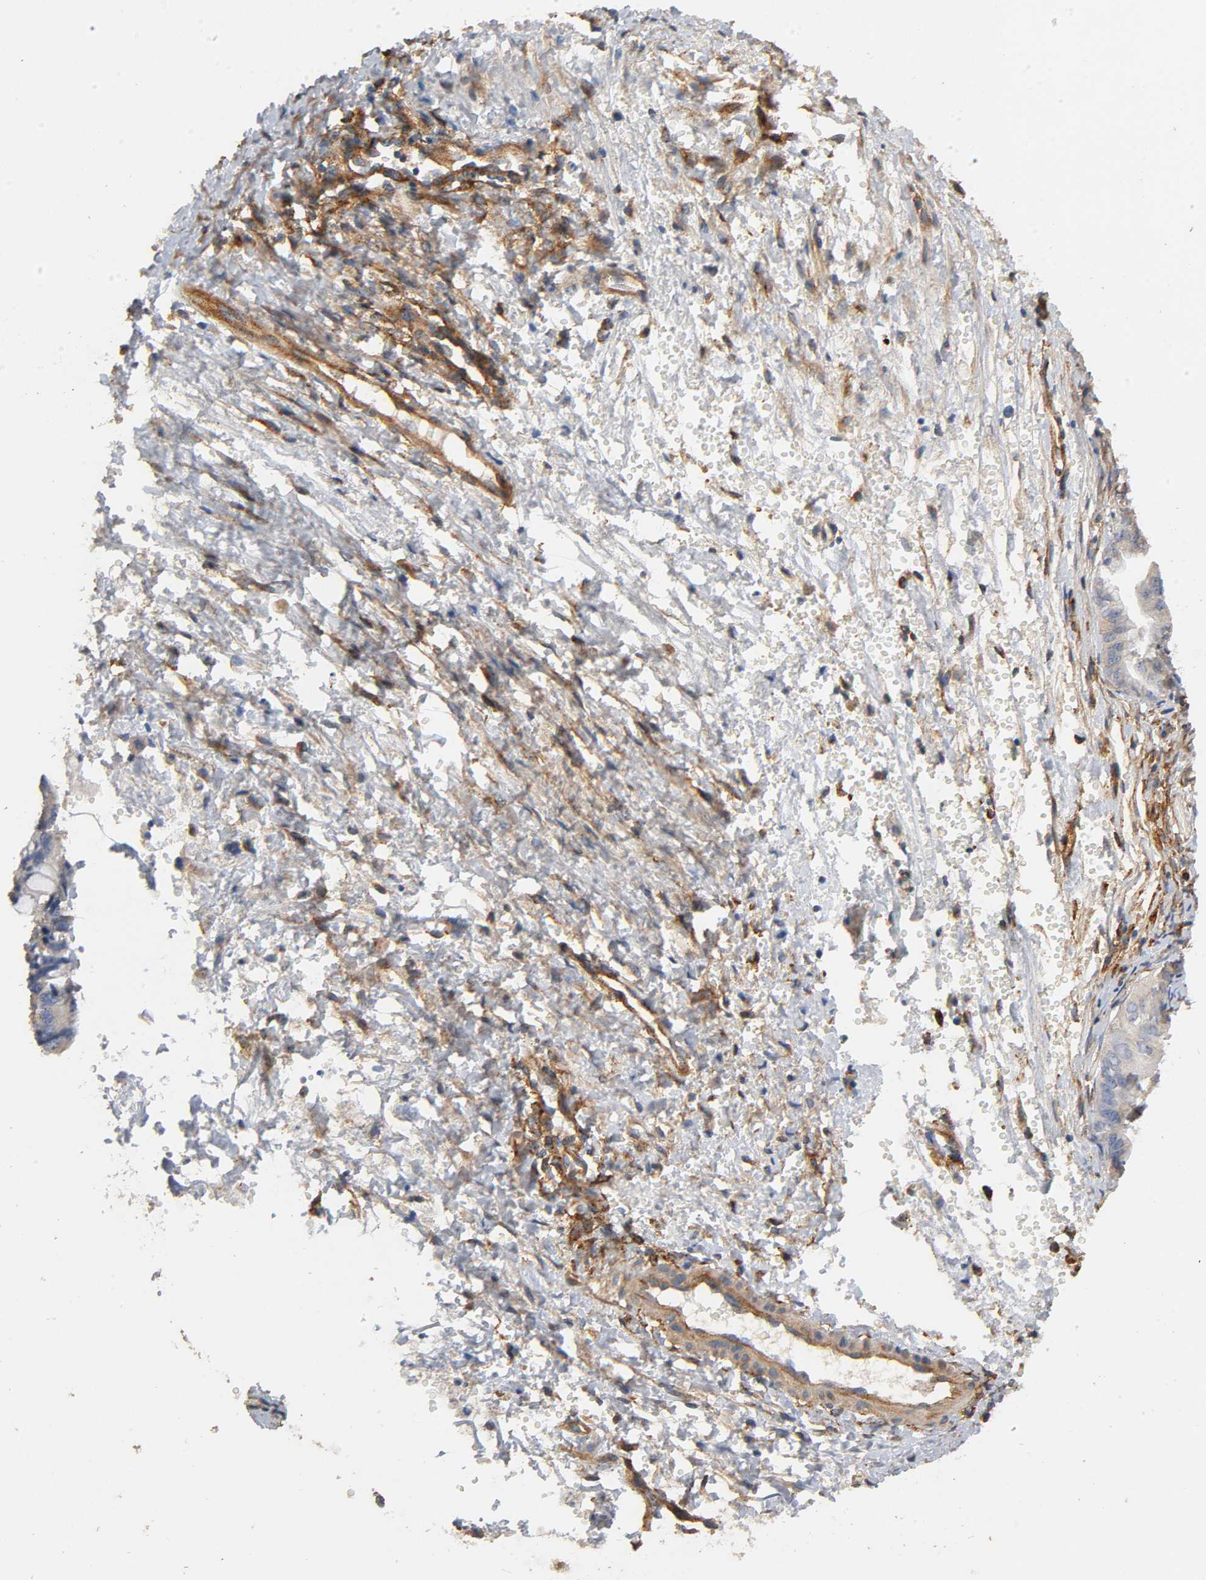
{"staining": {"intensity": "weak", "quantity": "<25%", "location": "cytoplasmic/membranous"}, "tissue": "ovarian cancer", "cell_type": "Tumor cells", "image_type": "cancer", "snomed": [{"axis": "morphology", "description": "Cystadenocarcinoma, mucinous, NOS"}, {"axis": "topography", "description": "Ovary"}], "caption": "This is a histopathology image of immunohistochemistry (IHC) staining of ovarian cancer (mucinous cystadenocarcinoma), which shows no positivity in tumor cells.", "gene": "IFITM3", "patient": {"sex": "female", "age": 36}}